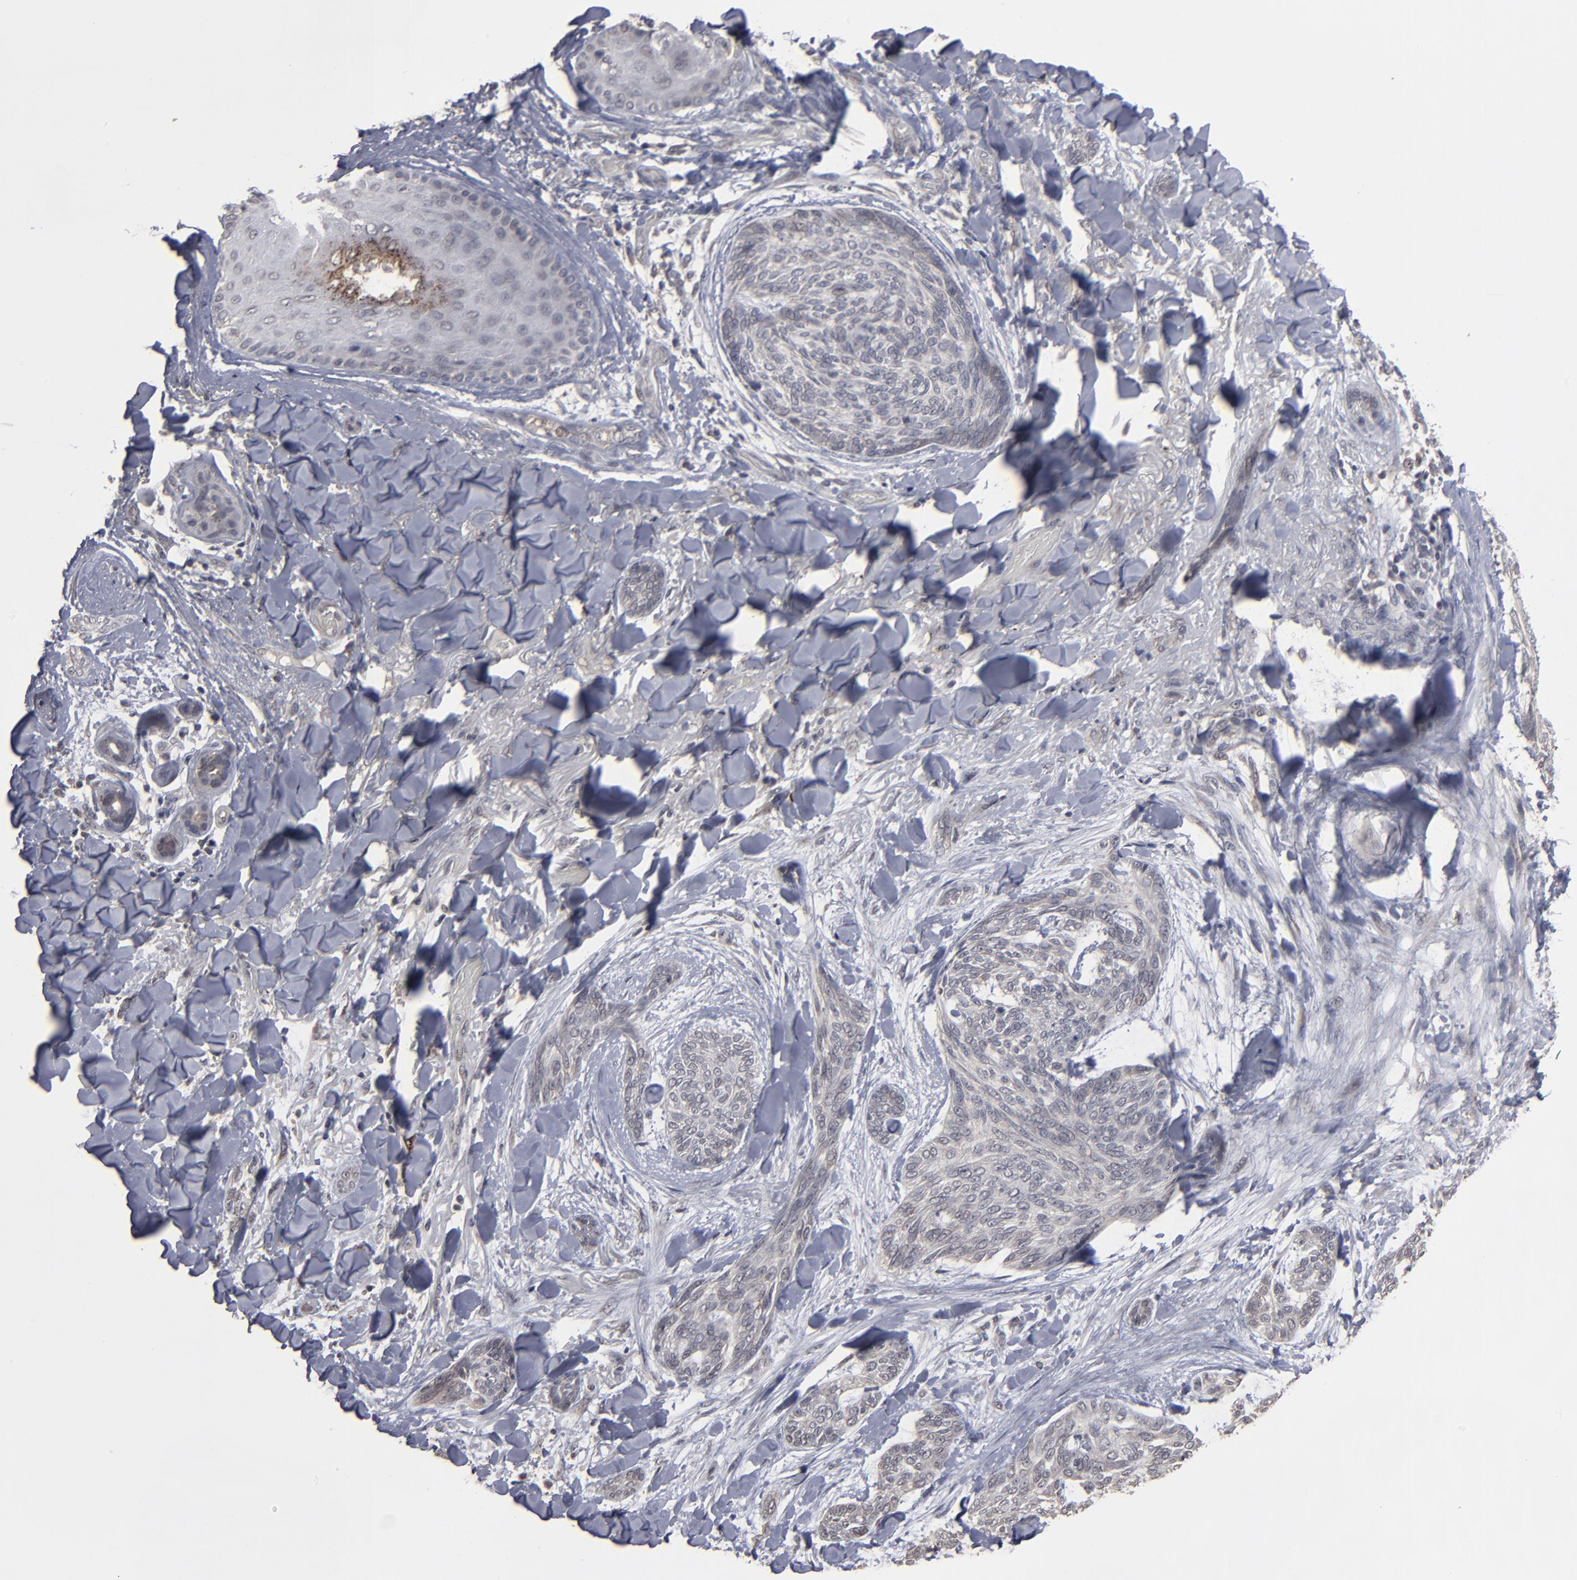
{"staining": {"intensity": "weak", "quantity": "25%-75%", "location": "cytoplasmic/membranous"}, "tissue": "skin cancer", "cell_type": "Tumor cells", "image_type": "cancer", "snomed": [{"axis": "morphology", "description": "Normal tissue, NOS"}, {"axis": "morphology", "description": "Basal cell carcinoma"}, {"axis": "topography", "description": "Skin"}], "caption": "Skin cancer (basal cell carcinoma) tissue exhibits weak cytoplasmic/membranous expression in approximately 25%-75% of tumor cells", "gene": "SLC22A17", "patient": {"sex": "female", "age": 71}}